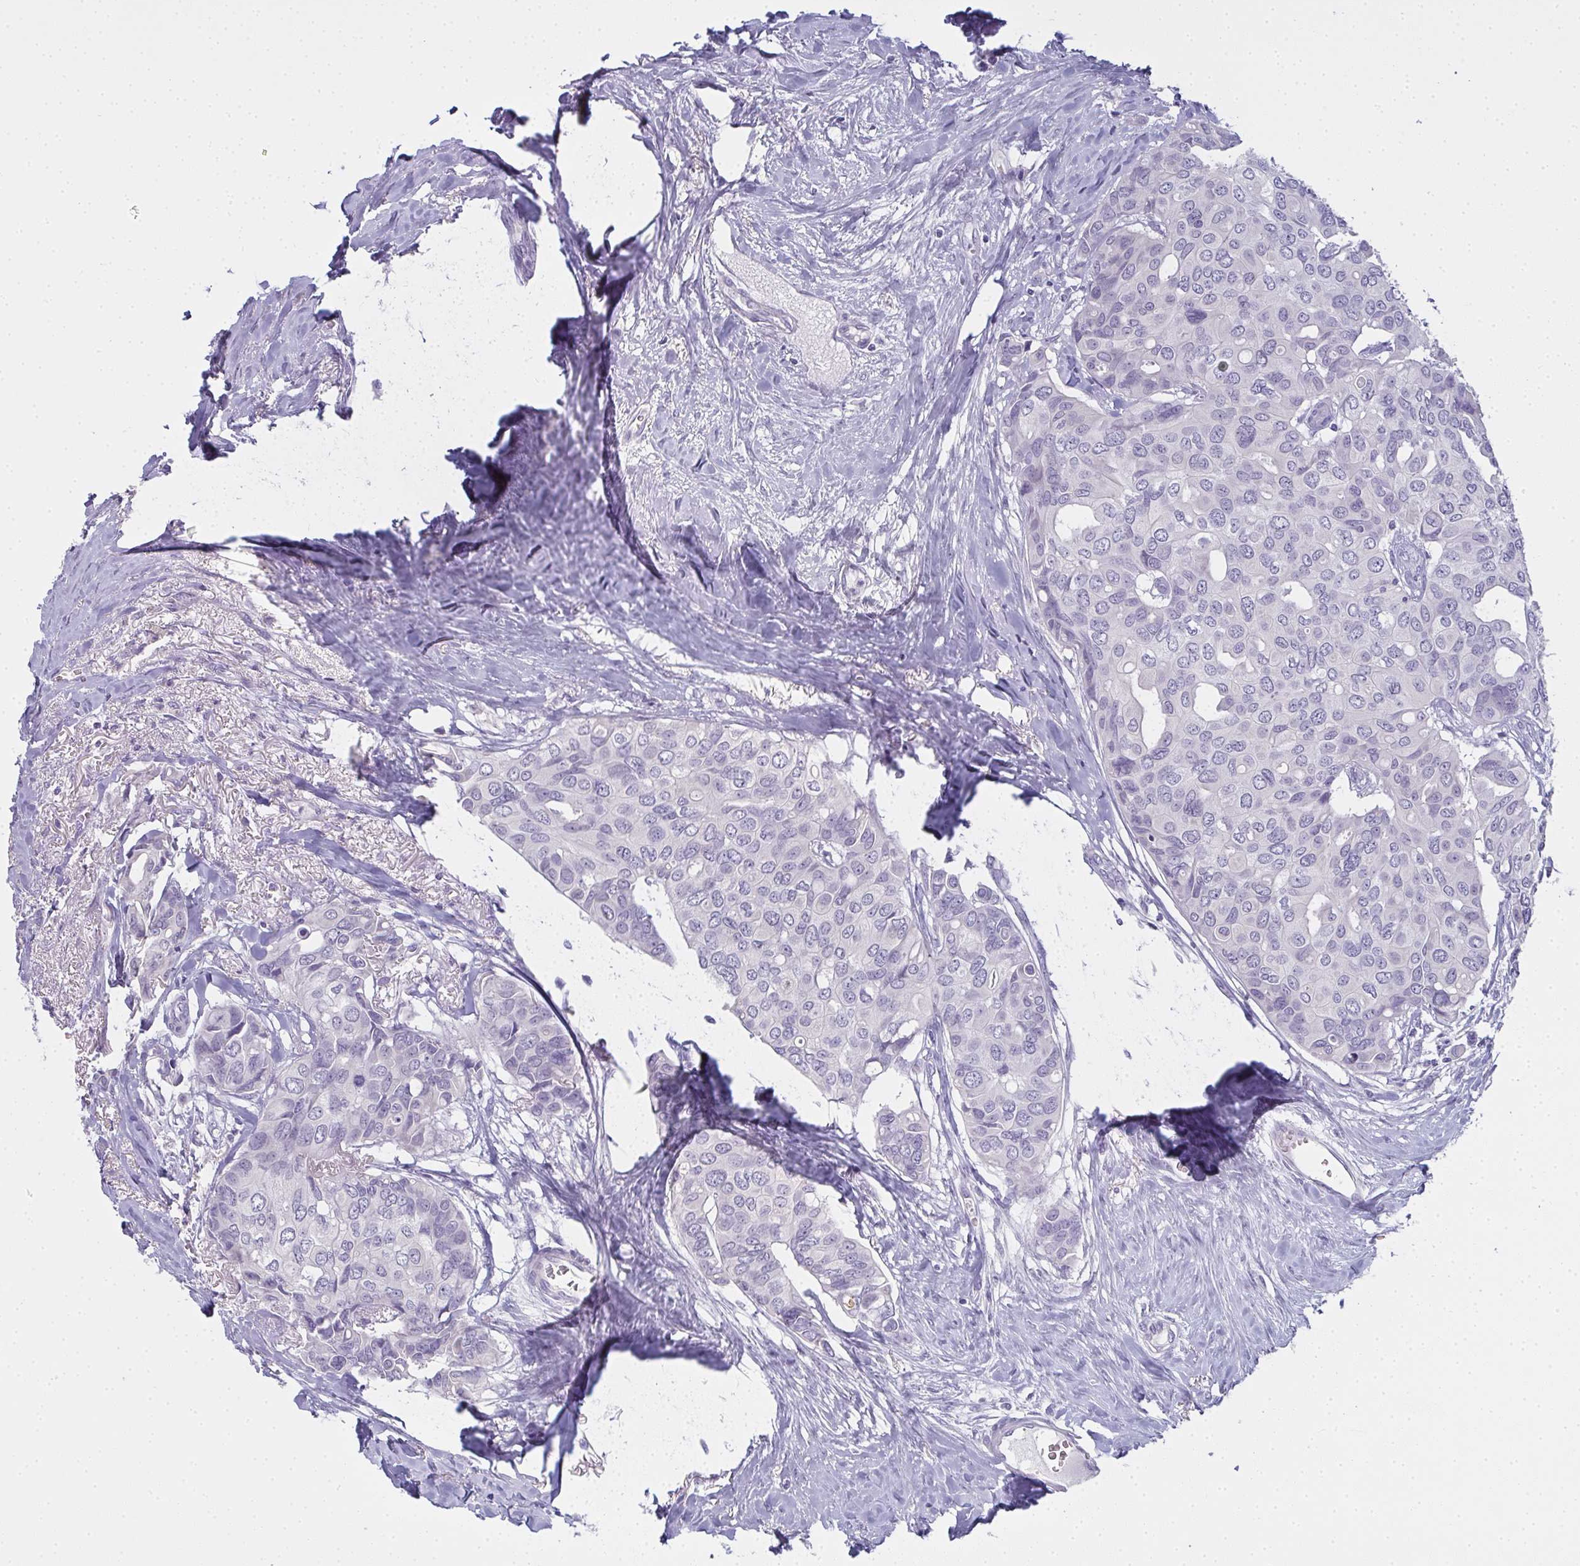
{"staining": {"intensity": "negative", "quantity": "none", "location": "none"}, "tissue": "breast cancer", "cell_type": "Tumor cells", "image_type": "cancer", "snomed": [{"axis": "morphology", "description": "Duct carcinoma"}, {"axis": "topography", "description": "Breast"}], "caption": "Intraductal carcinoma (breast) was stained to show a protein in brown. There is no significant positivity in tumor cells.", "gene": "SLC36A2", "patient": {"sex": "female", "age": 54}}